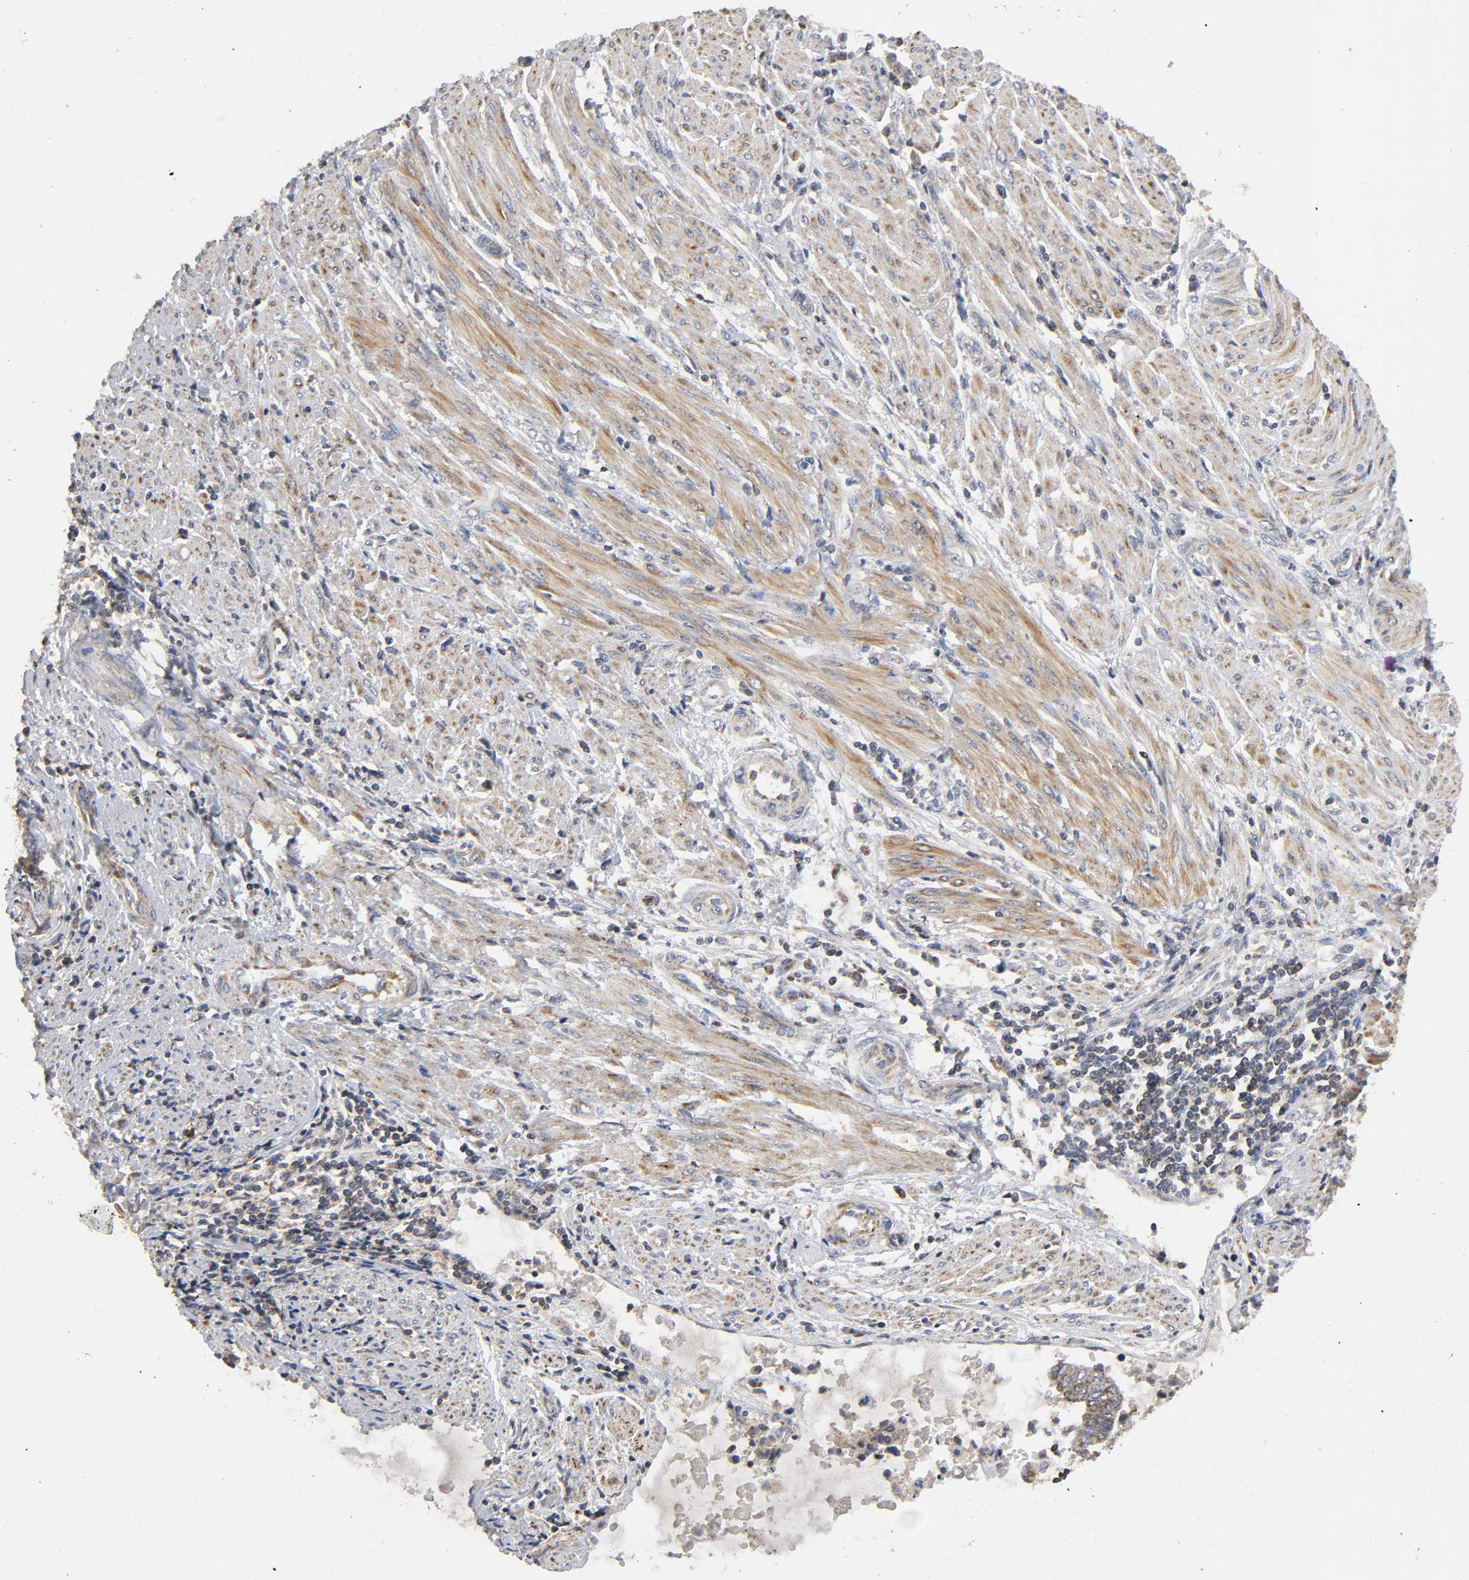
{"staining": {"intensity": "weak", "quantity": "25%-75%", "location": "cytoplasmic/membranous"}, "tissue": "endometrial cancer", "cell_type": "Tumor cells", "image_type": "cancer", "snomed": [{"axis": "morphology", "description": "Adenocarcinoma, NOS"}, {"axis": "topography", "description": "Uterus"}, {"axis": "topography", "description": "Endometrium"}], "caption": "Endometrial cancer (adenocarcinoma) tissue shows weak cytoplasmic/membranous positivity in approximately 25%-75% of tumor cells", "gene": "SYT16", "patient": {"sex": "female", "age": 70}}